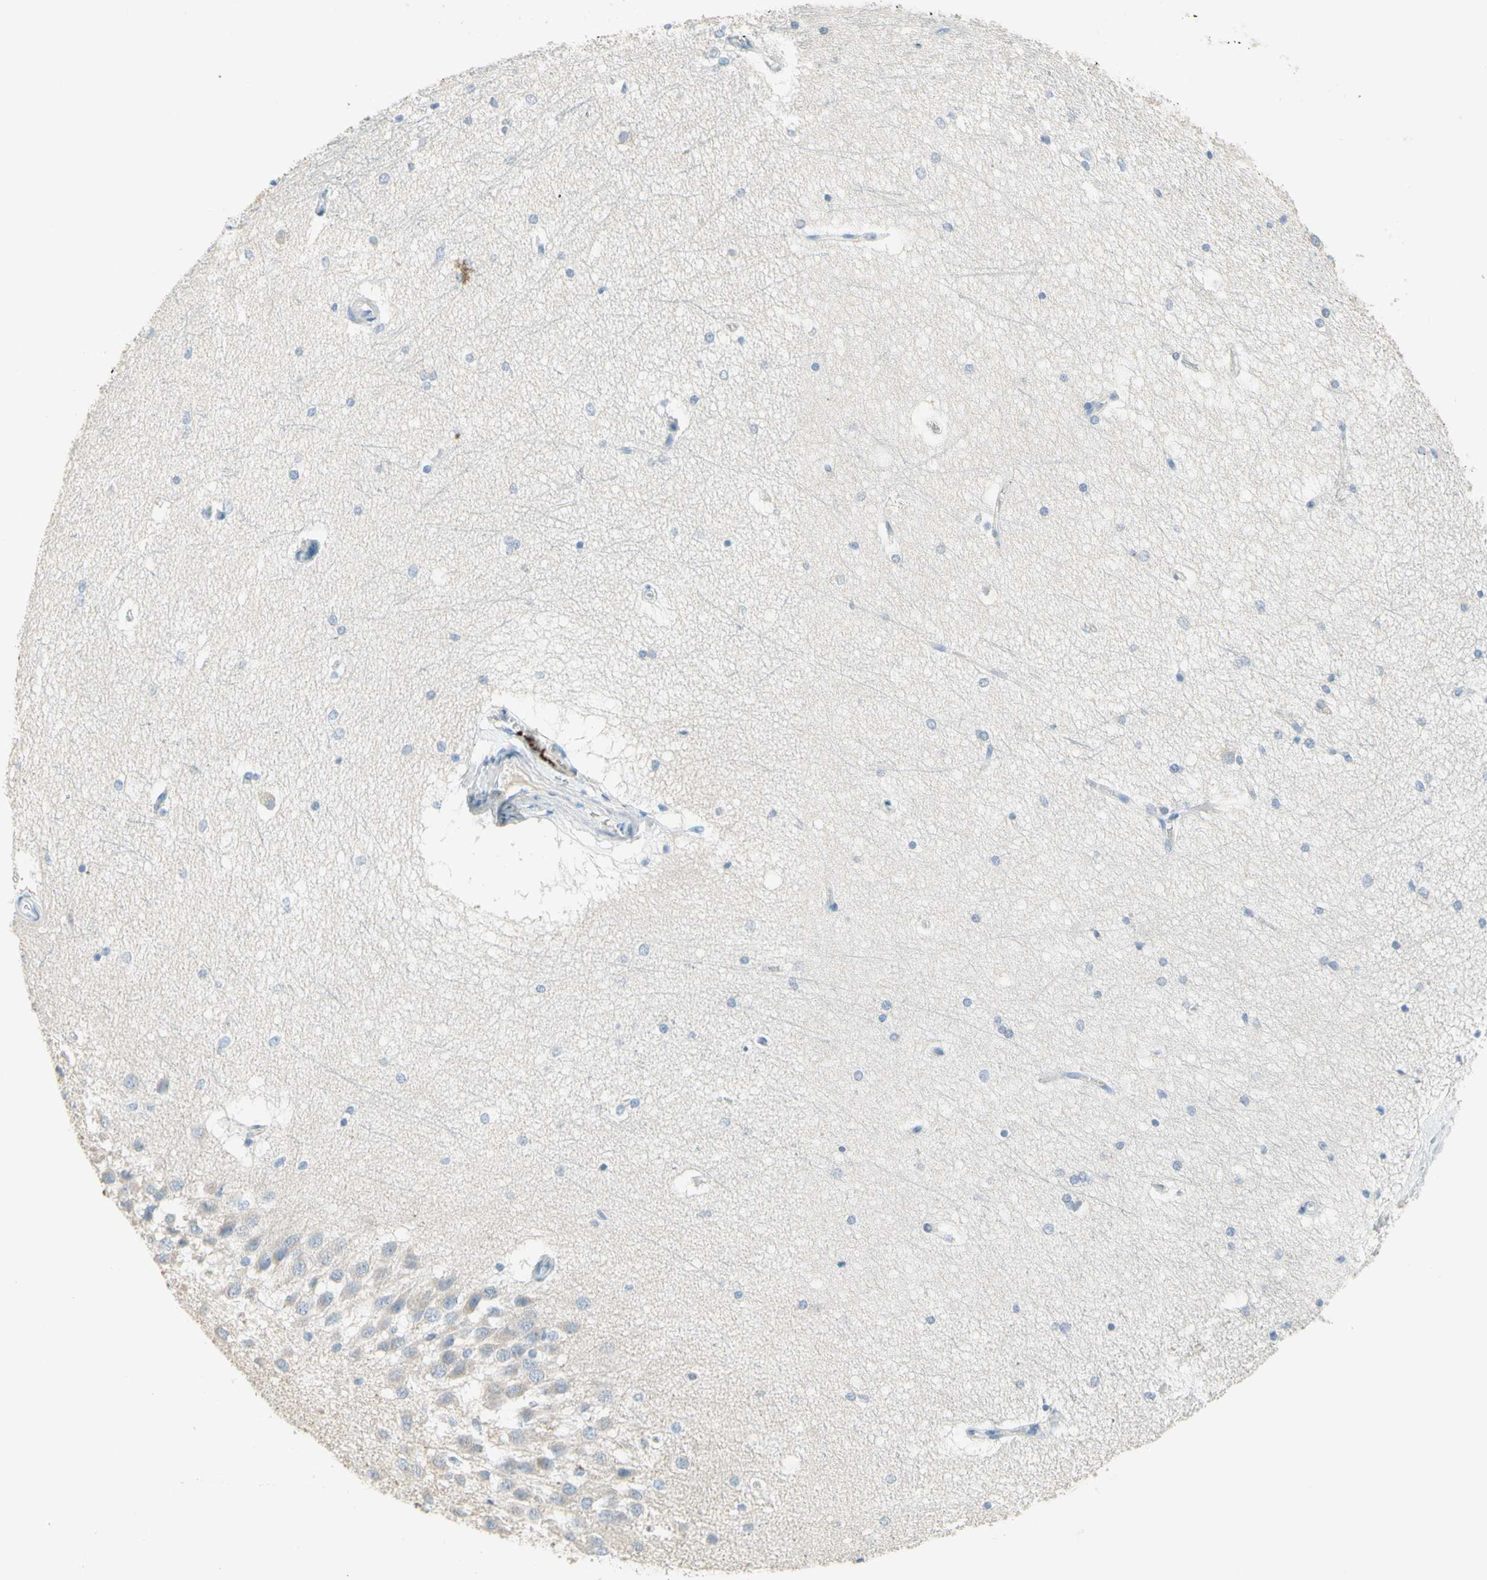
{"staining": {"intensity": "negative", "quantity": "none", "location": "none"}, "tissue": "hippocampus", "cell_type": "Glial cells", "image_type": "normal", "snomed": [{"axis": "morphology", "description": "Normal tissue, NOS"}, {"axis": "topography", "description": "Hippocampus"}], "caption": "The immunohistochemistry image has no significant staining in glial cells of hippocampus. Nuclei are stained in blue.", "gene": "NECTIN4", "patient": {"sex": "female", "age": 19}}